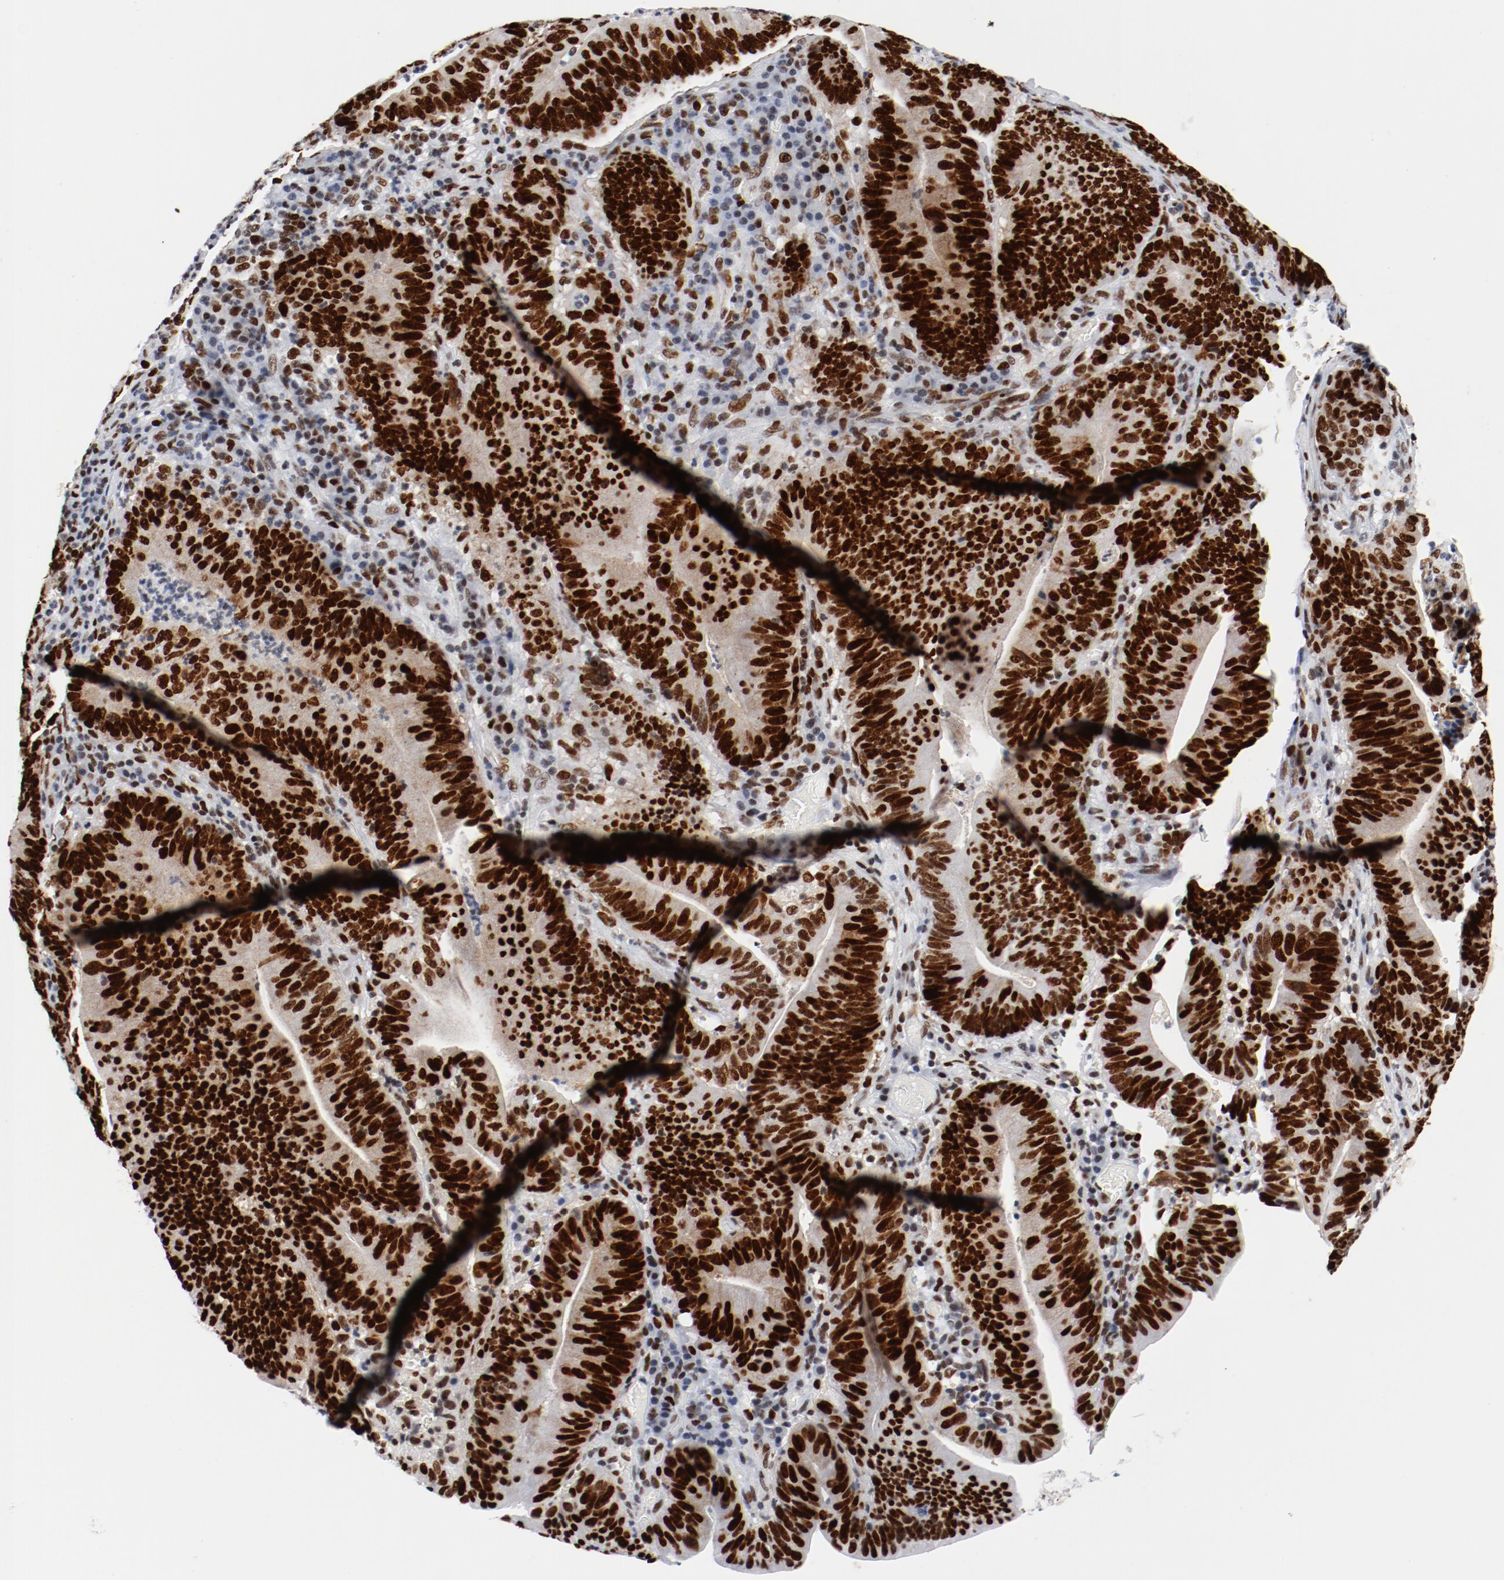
{"staining": {"intensity": "strong", "quantity": ">75%", "location": "cytoplasmic/membranous,nuclear"}, "tissue": "stomach cancer", "cell_type": "Tumor cells", "image_type": "cancer", "snomed": [{"axis": "morphology", "description": "Adenocarcinoma, NOS"}, {"axis": "topography", "description": "Stomach, lower"}], "caption": "Immunohistochemical staining of human adenocarcinoma (stomach) reveals high levels of strong cytoplasmic/membranous and nuclear protein positivity in about >75% of tumor cells.", "gene": "POLD1", "patient": {"sex": "female", "age": 86}}